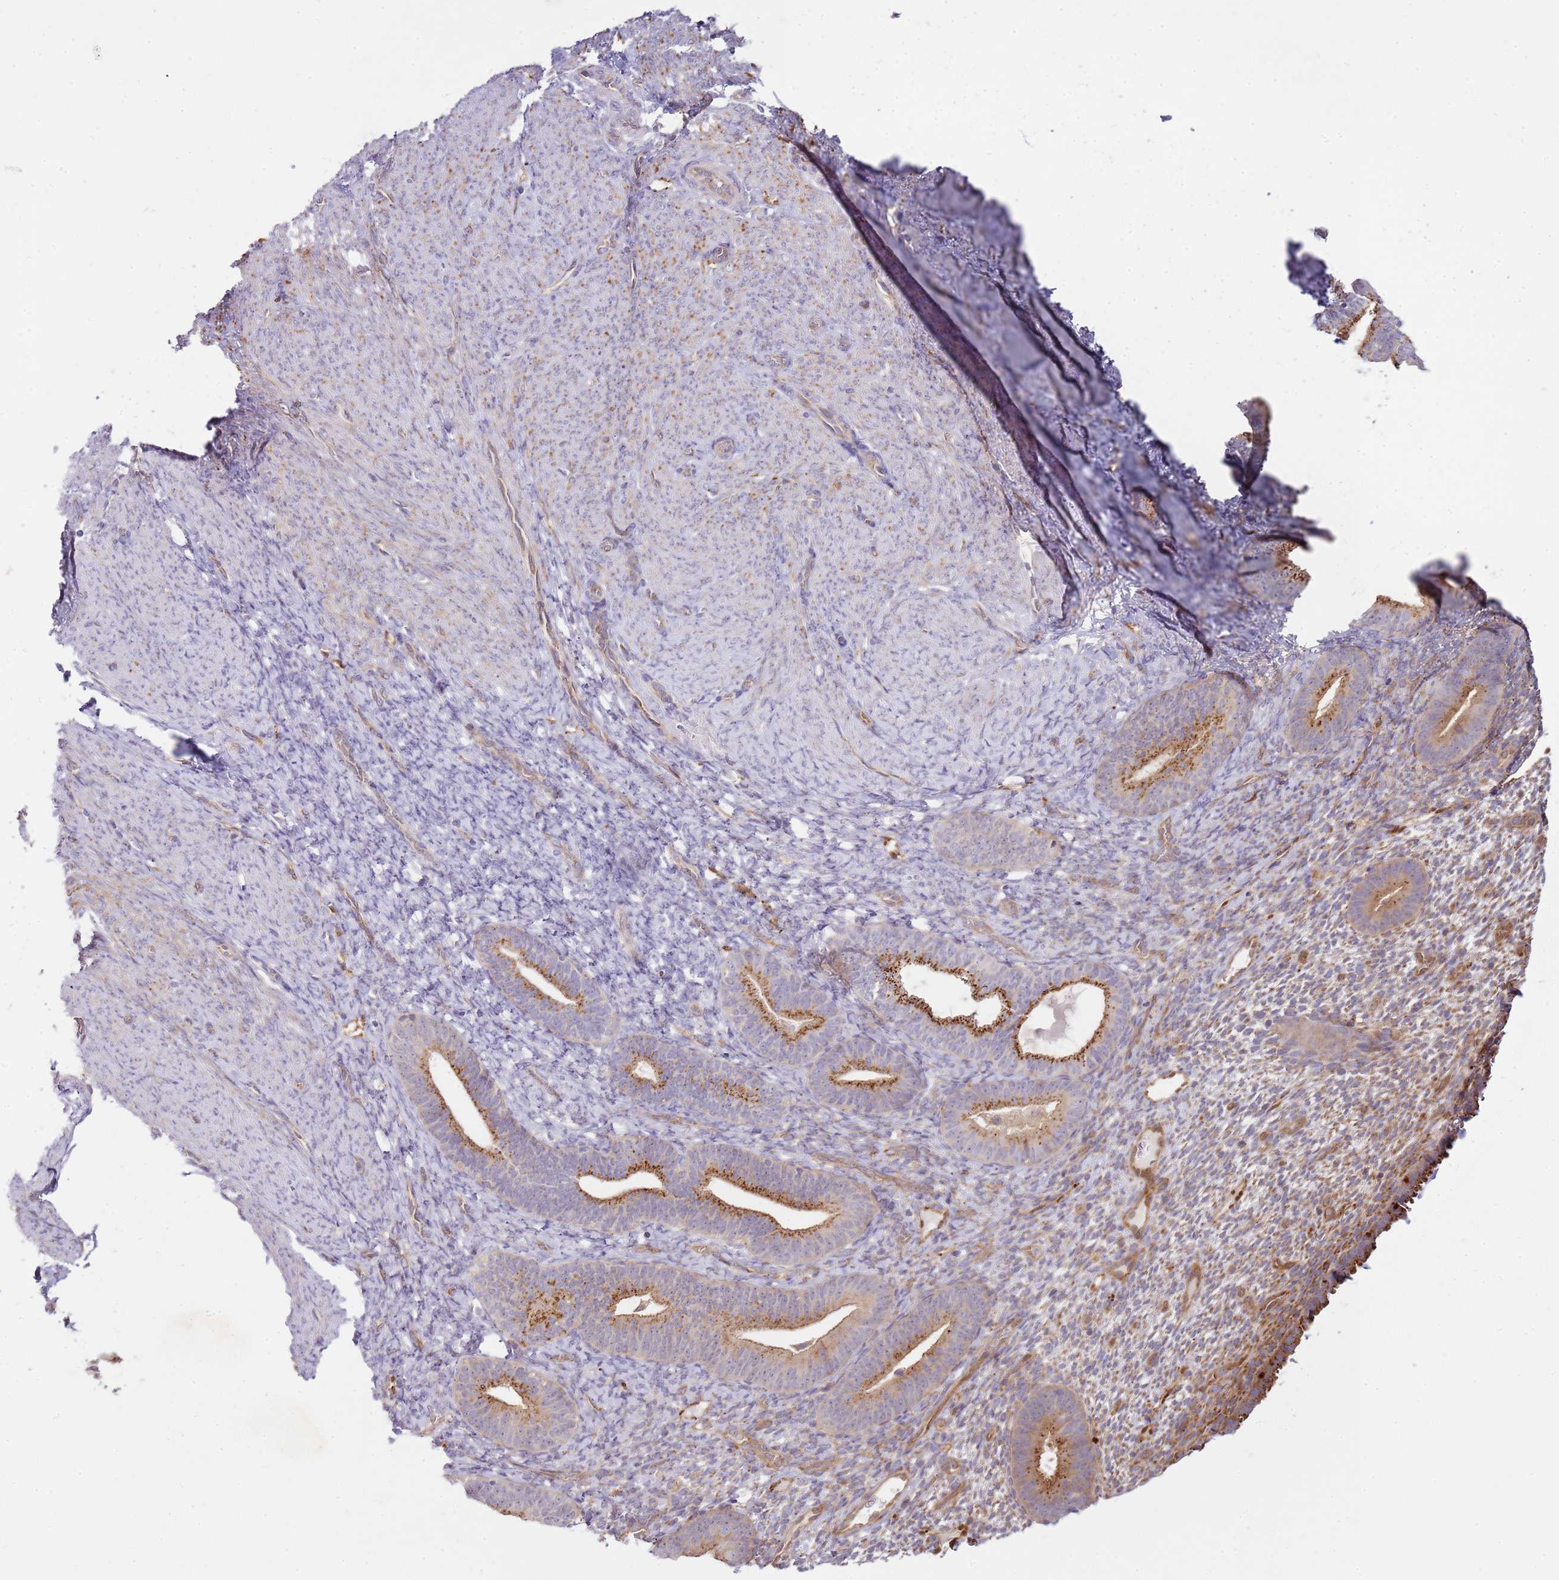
{"staining": {"intensity": "moderate", "quantity": "25%-75%", "location": "cytoplasmic/membranous"}, "tissue": "endometrium", "cell_type": "Cells in endometrial stroma", "image_type": "normal", "snomed": [{"axis": "morphology", "description": "Normal tissue, NOS"}, {"axis": "topography", "description": "Endometrium"}], "caption": "Immunohistochemistry (DAB (3,3'-diaminobenzidine)) staining of unremarkable human endometrium shows moderate cytoplasmic/membranous protein expression in approximately 25%-75% of cells in endometrial stroma.", "gene": "GRAP", "patient": {"sex": "female", "age": 65}}